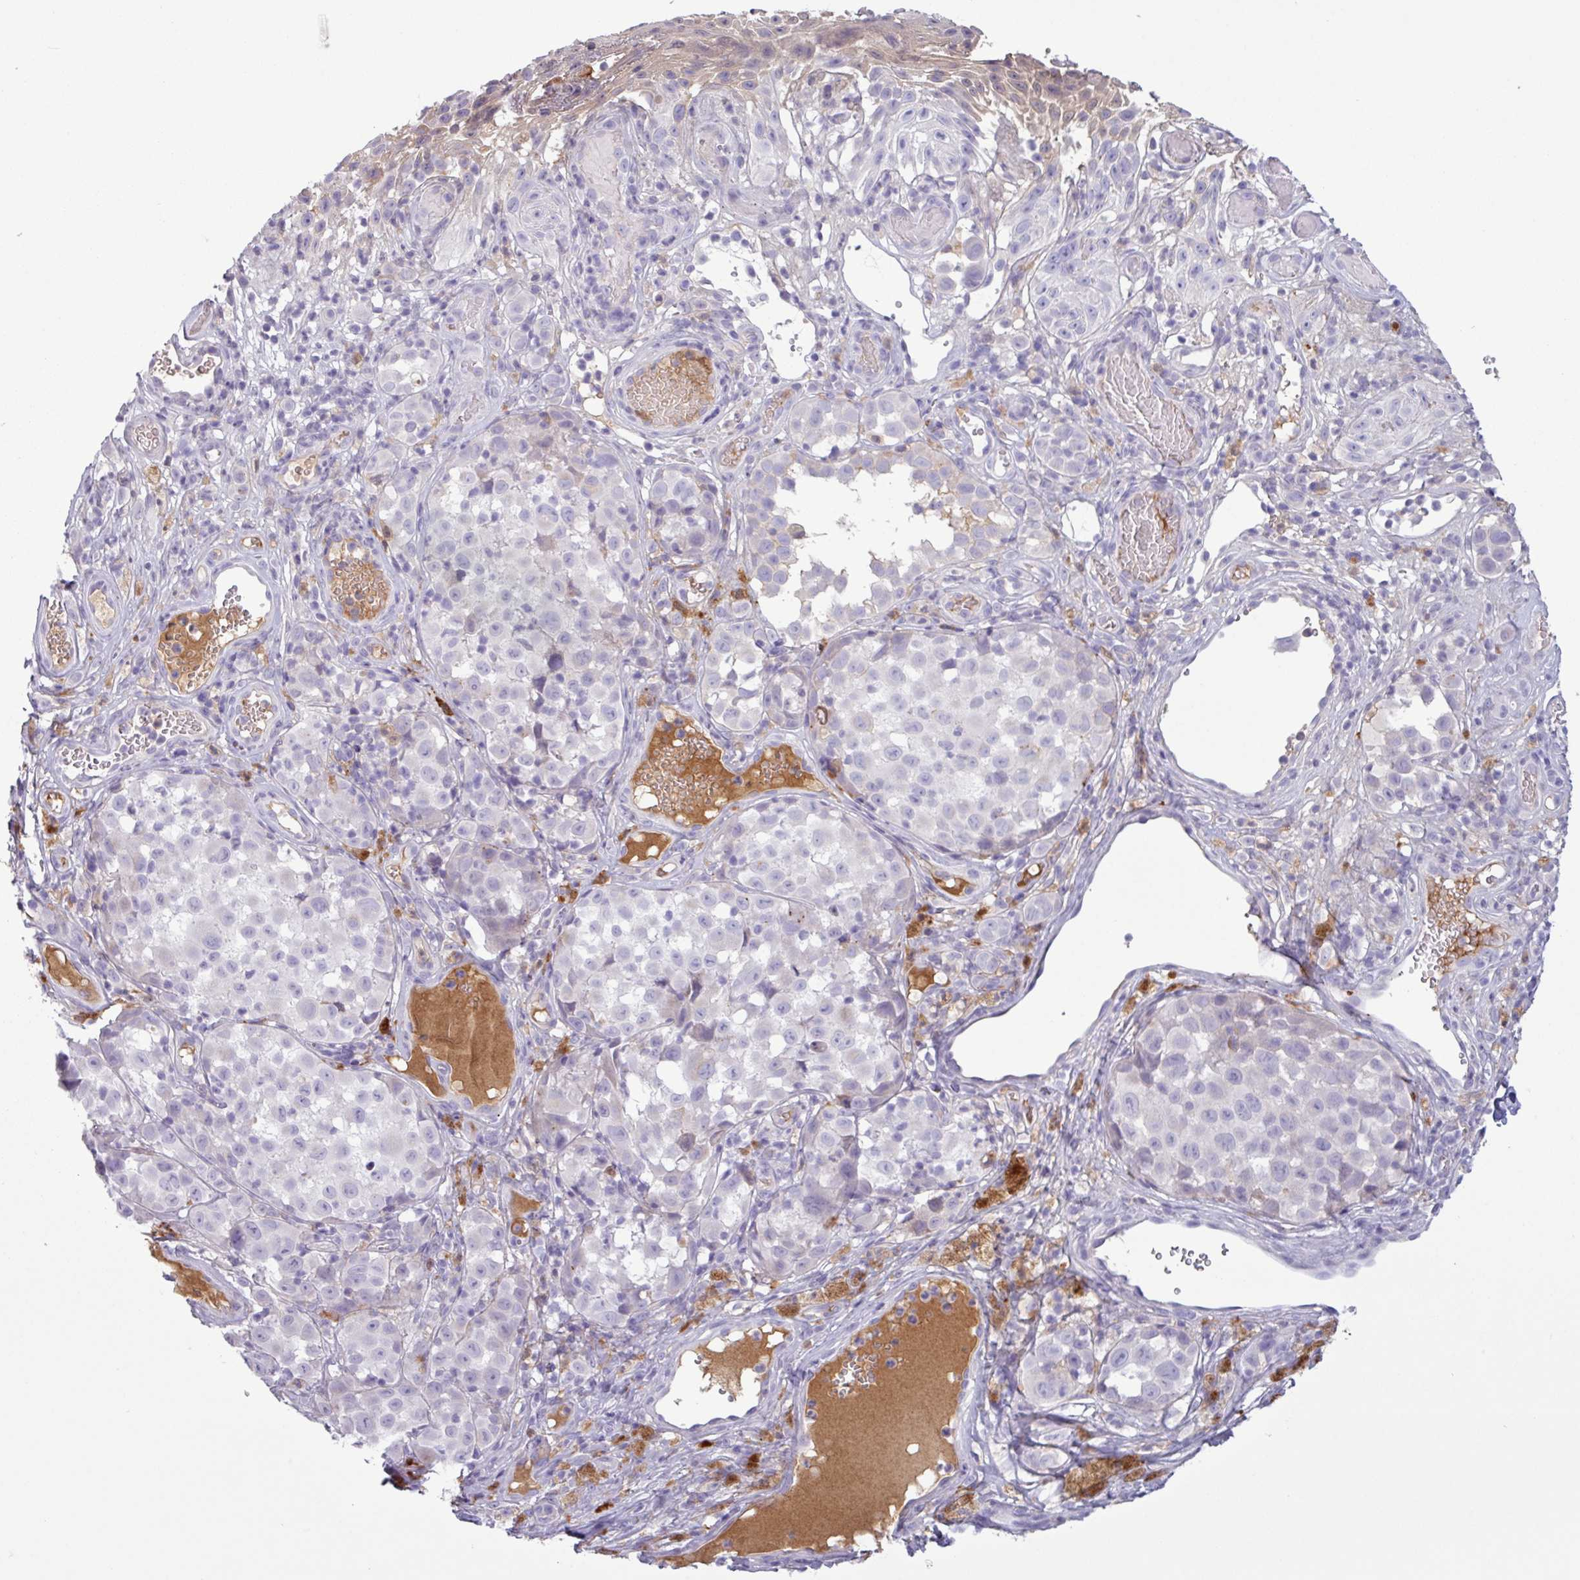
{"staining": {"intensity": "negative", "quantity": "none", "location": "none"}, "tissue": "melanoma", "cell_type": "Tumor cells", "image_type": "cancer", "snomed": [{"axis": "morphology", "description": "Malignant melanoma, NOS"}, {"axis": "topography", "description": "Skin"}], "caption": "Image shows no significant protein positivity in tumor cells of melanoma. Nuclei are stained in blue.", "gene": "C4B", "patient": {"sex": "male", "age": 64}}